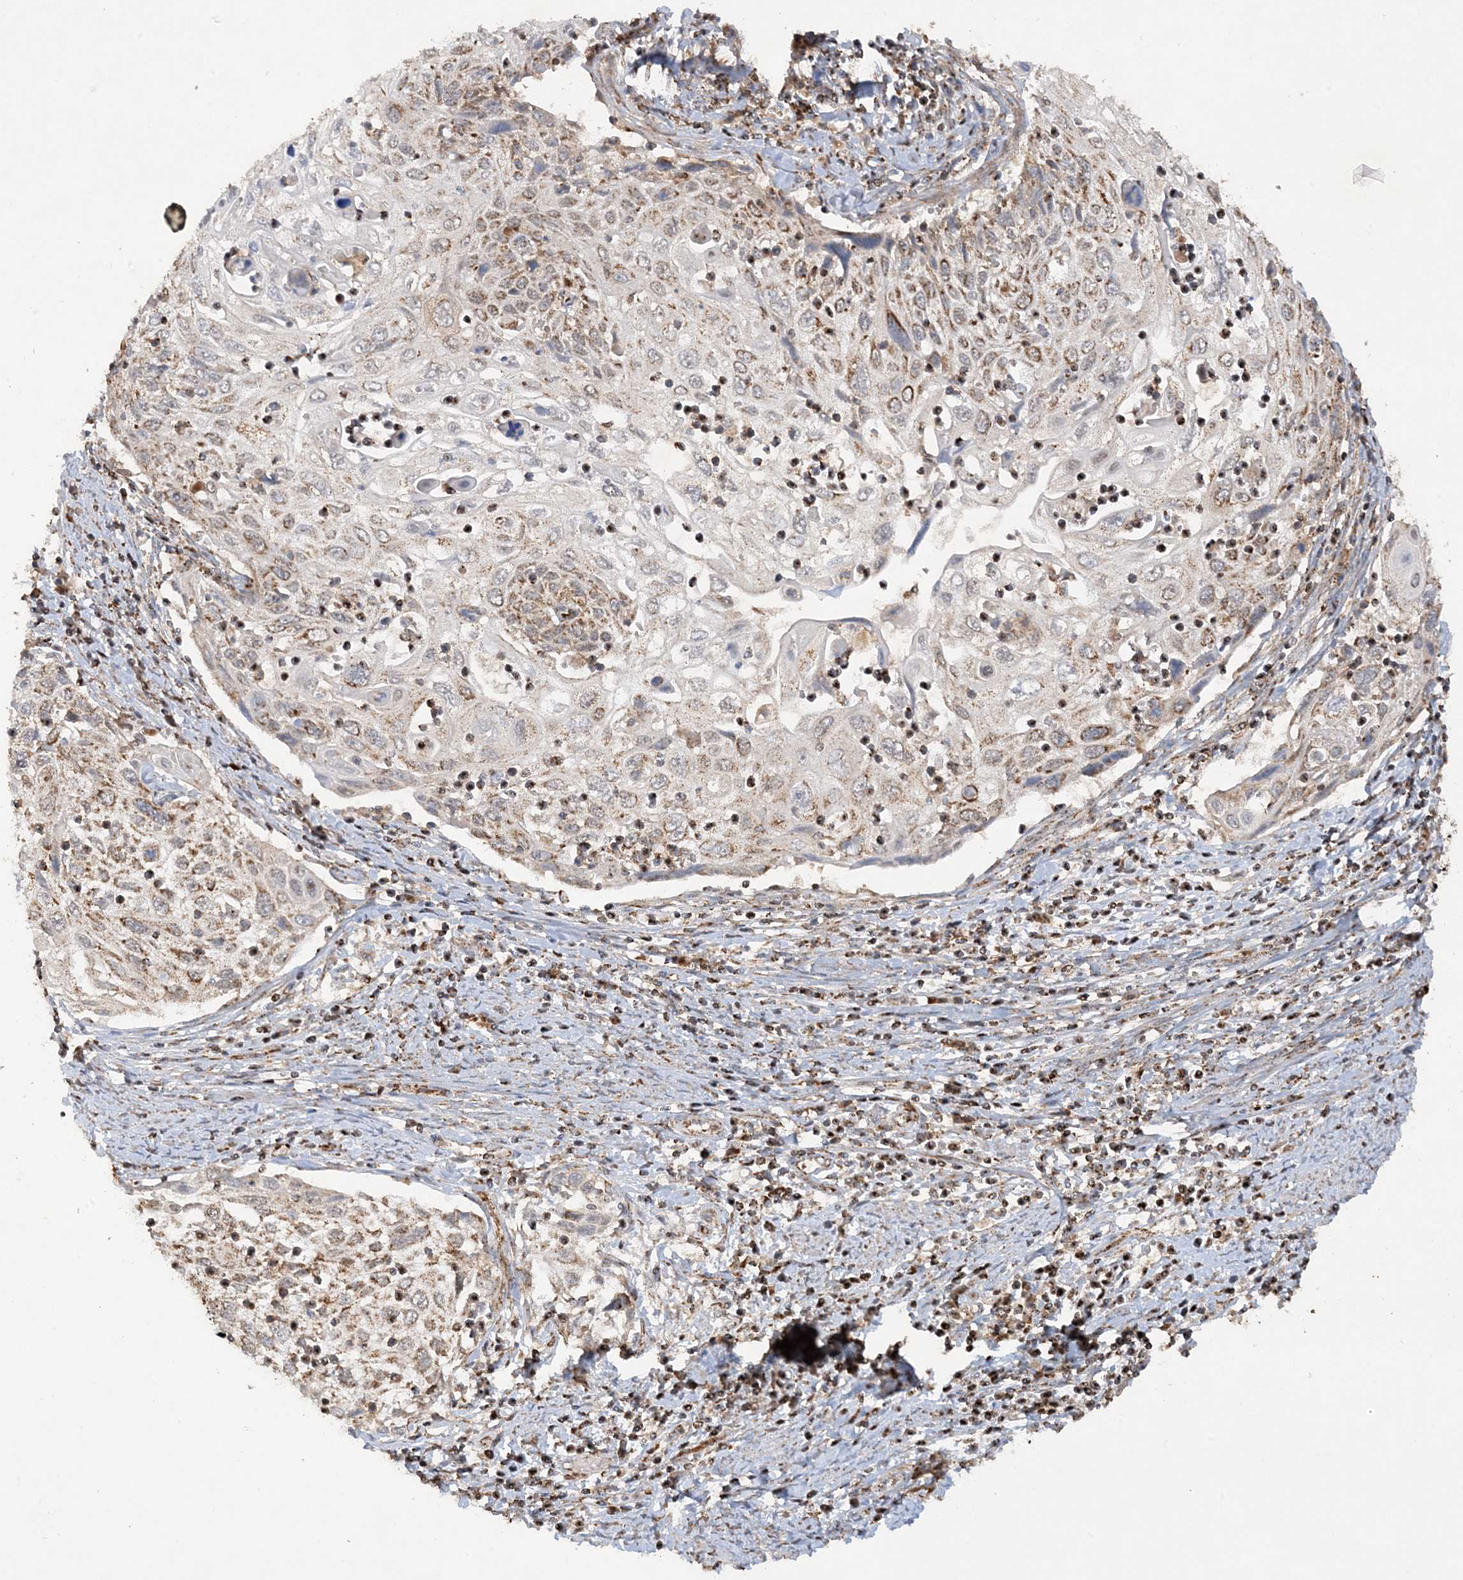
{"staining": {"intensity": "moderate", "quantity": "25%-75%", "location": "cytoplasmic/membranous"}, "tissue": "cervical cancer", "cell_type": "Tumor cells", "image_type": "cancer", "snomed": [{"axis": "morphology", "description": "Squamous cell carcinoma, NOS"}, {"axis": "topography", "description": "Cervix"}], "caption": "A high-resolution micrograph shows IHC staining of squamous cell carcinoma (cervical), which displays moderate cytoplasmic/membranous staining in about 25%-75% of tumor cells. Immunohistochemistry (ihc) stains the protein of interest in brown and the nuclei are stained blue.", "gene": "NDUFAF3", "patient": {"sex": "female", "age": 70}}